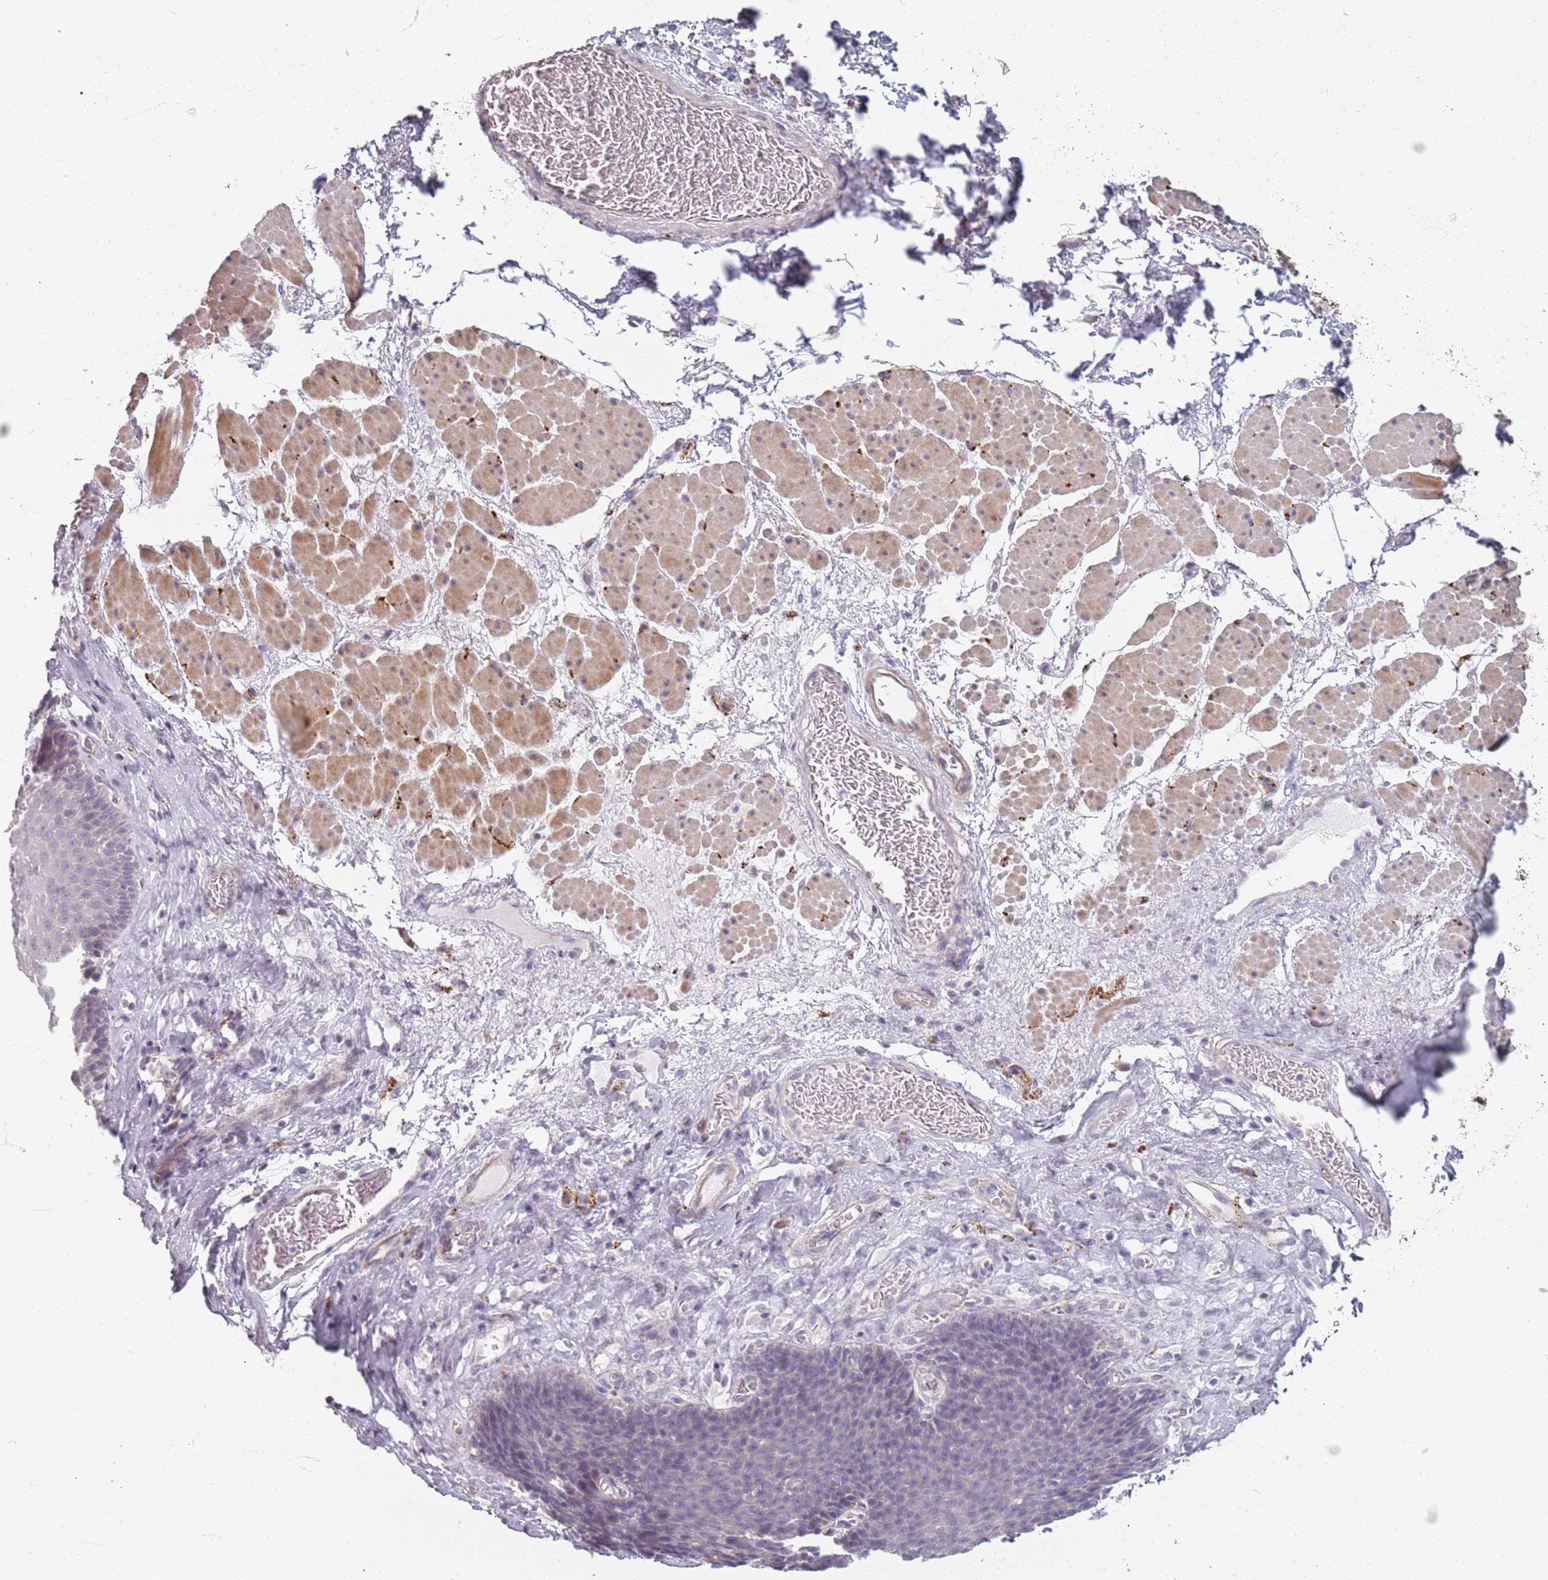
{"staining": {"intensity": "negative", "quantity": "none", "location": "none"}, "tissue": "esophagus", "cell_type": "Squamous epithelial cells", "image_type": "normal", "snomed": [{"axis": "morphology", "description": "Normal tissue, NOS"}, {"axis": "topography", "description": "Esophagus"}], "caption": "Immunohistochemical staining of benign human esophagus shows no significant staining in squamous epithelial cells.", "gene": "SYNGR3", "patient": {"sex": "female", "age": 66}}